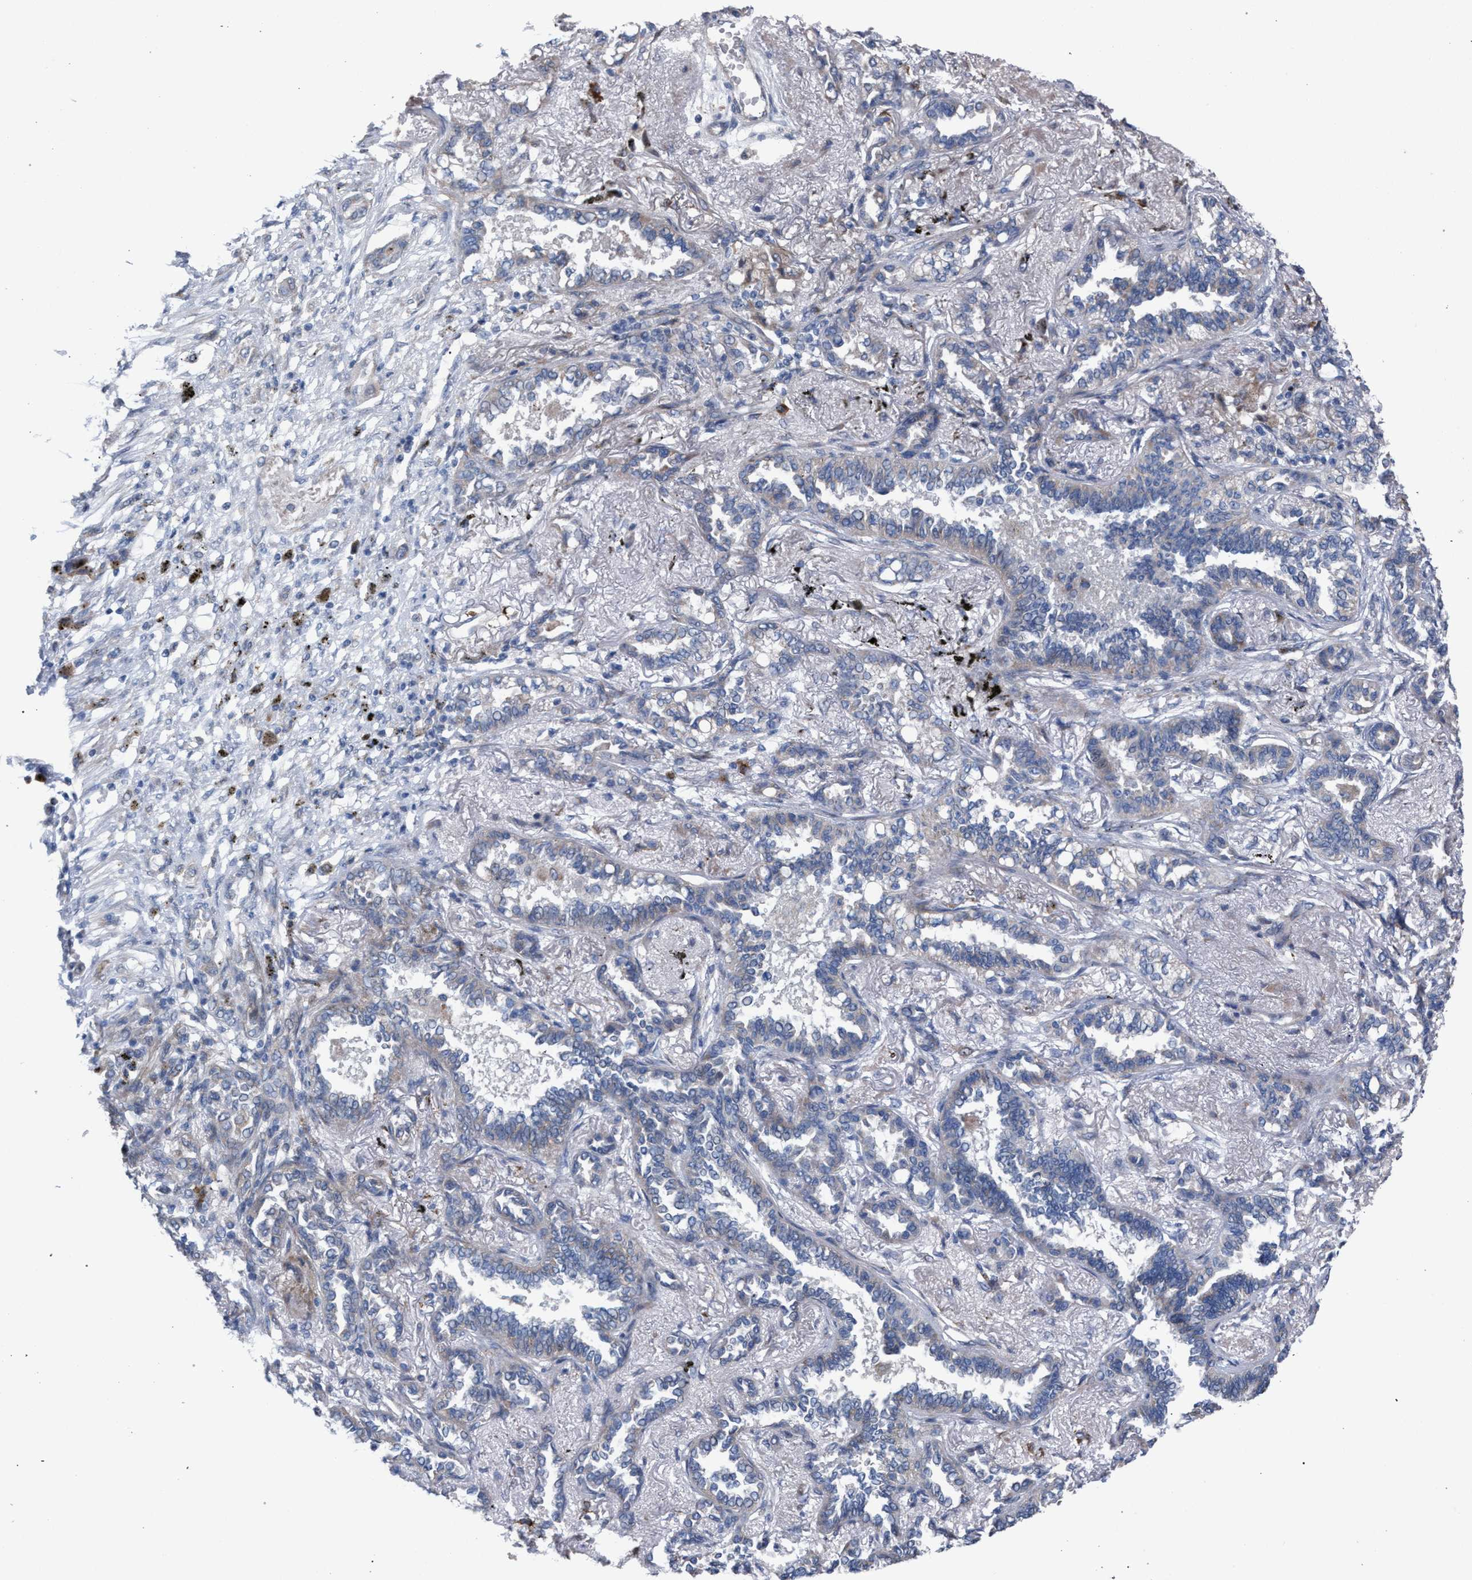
{"staining": {"intensity": "negative", "quantity": "none", "location": "none"}, "tissue": "lung cancer", "cell_type": "Tumor cells", "image_type": "cancer", "snomed": [{"axis": "morphology", "description": "Adenocarcinoma, NOS"}, {"axis": "topography", "description": "Lung"}], "caption": "A histopathology image of human lung adenocarcinoma is negative for staining in tumor cells.", "gene": "RNF135", "patient": {"sex": "male", "age": 59}}